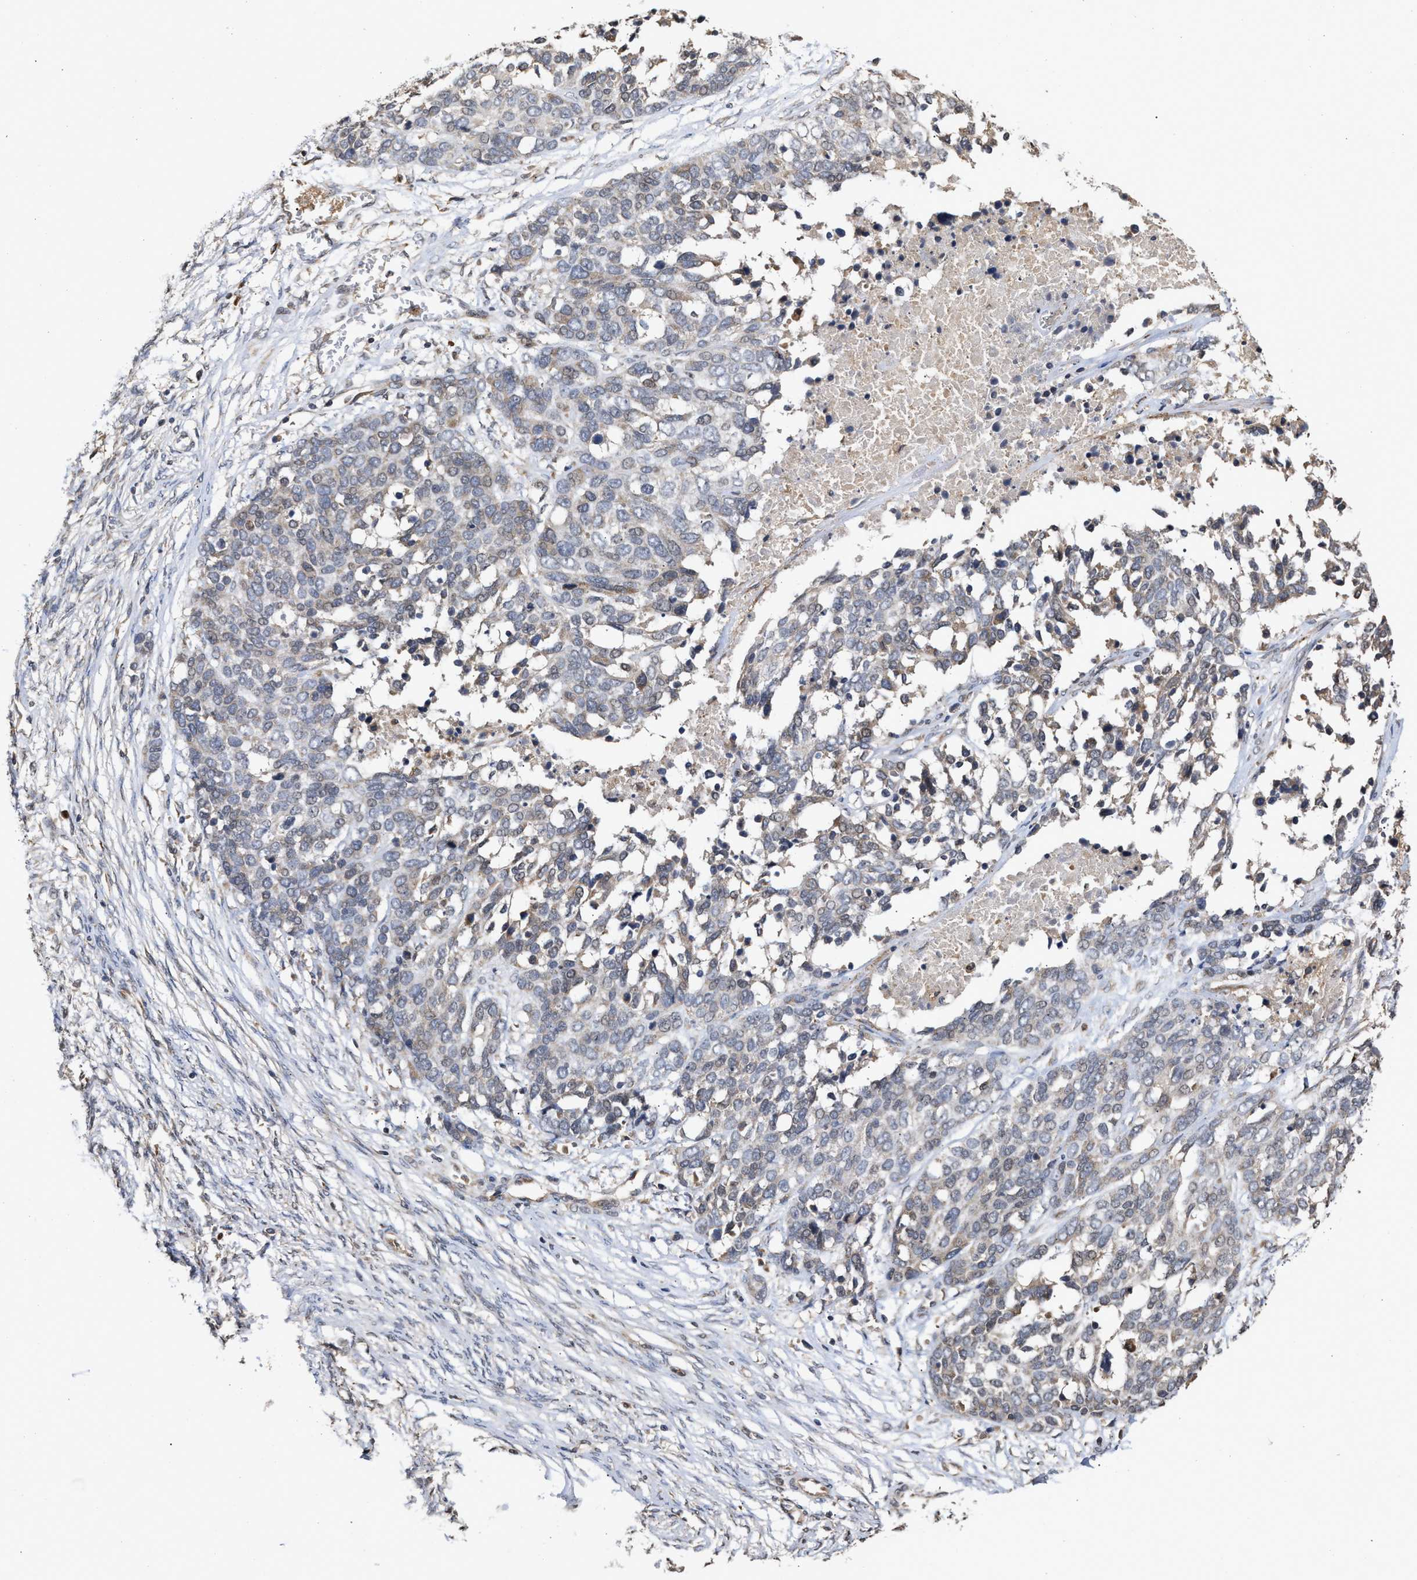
{"staining": {"intensity": "weak", "quantity": "<25%", "location": "cytoplasmic/membranous"}, "tissue": "ovarian cancer", "cell_type": "Tumor cells", "image_type": "cancer", "snomed": [{"axis": "morphology", "description": "Cystadenocarcinoma, serous, NOS"}, {"axis": "topography", "description": "Ovary"}], "caption": "A high-resolution micrograph shows IHC staining of ovarian cancer, which reveals no significant positivity in tumor cells.", "gene": "SAR1A", "patient": {"sex": "female", "age": 44}}